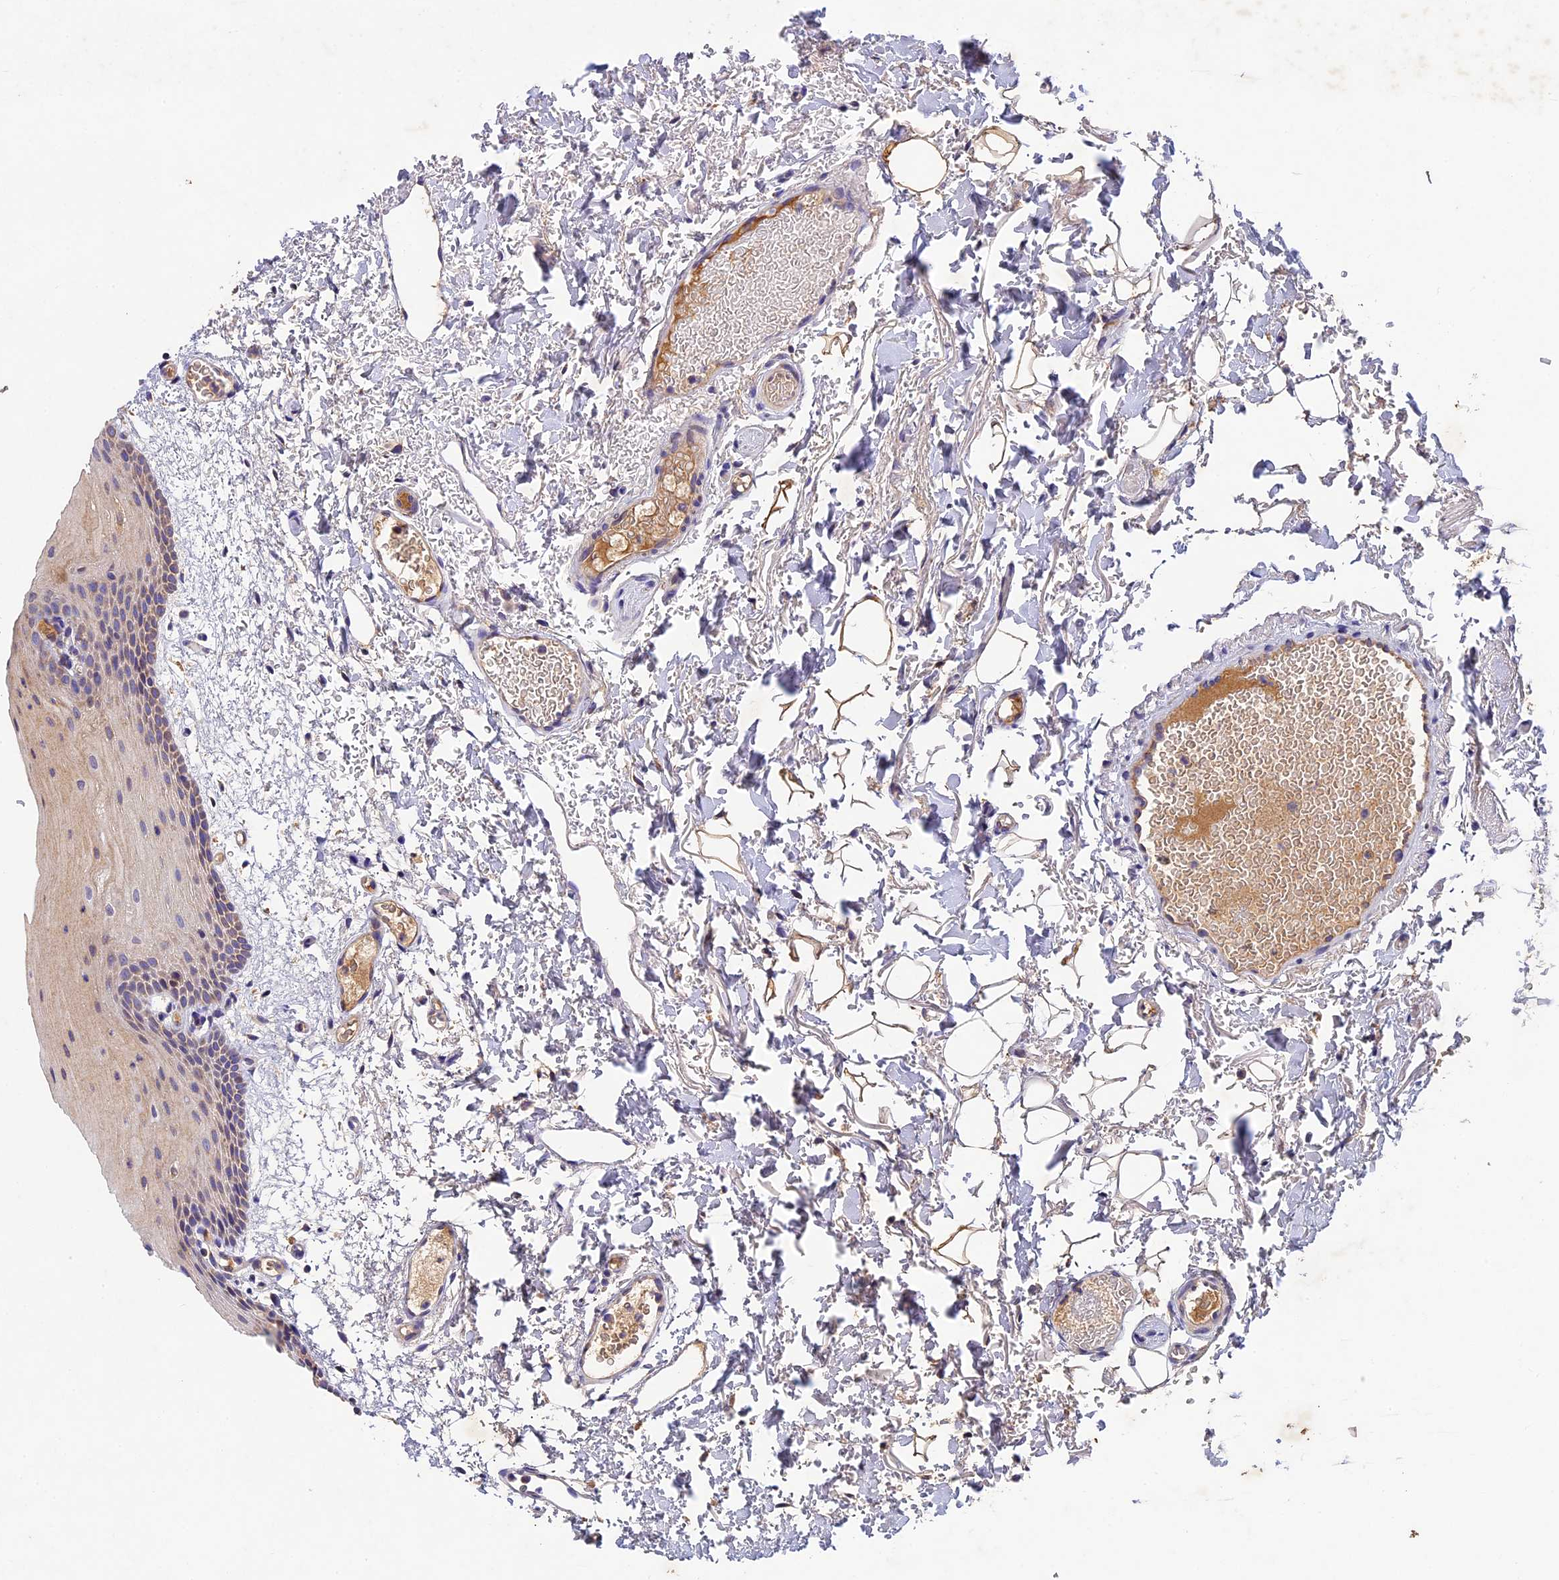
{"staining": {"intensity": "weak", "quantity": "25%-75%", "location": "cytoplasmic/membranous"}, "tissue": "oral mucosa", "cell_type": "Squamous epithelial cells", "image_type": "normal", "snomed": [{"axis": "morphology", "description": "Normal tissue, NOS"}, {"axis": "topography", "description": "Oral tissue"}], "caption": "Protein expression analysis of normal human oral mucosa reveals weak cytoplasmic/membranous staining in about 25%-75% of squamous epithelial cells.", "gene": "OCEL1", "patient": {"sex": "female", "age": 70}}